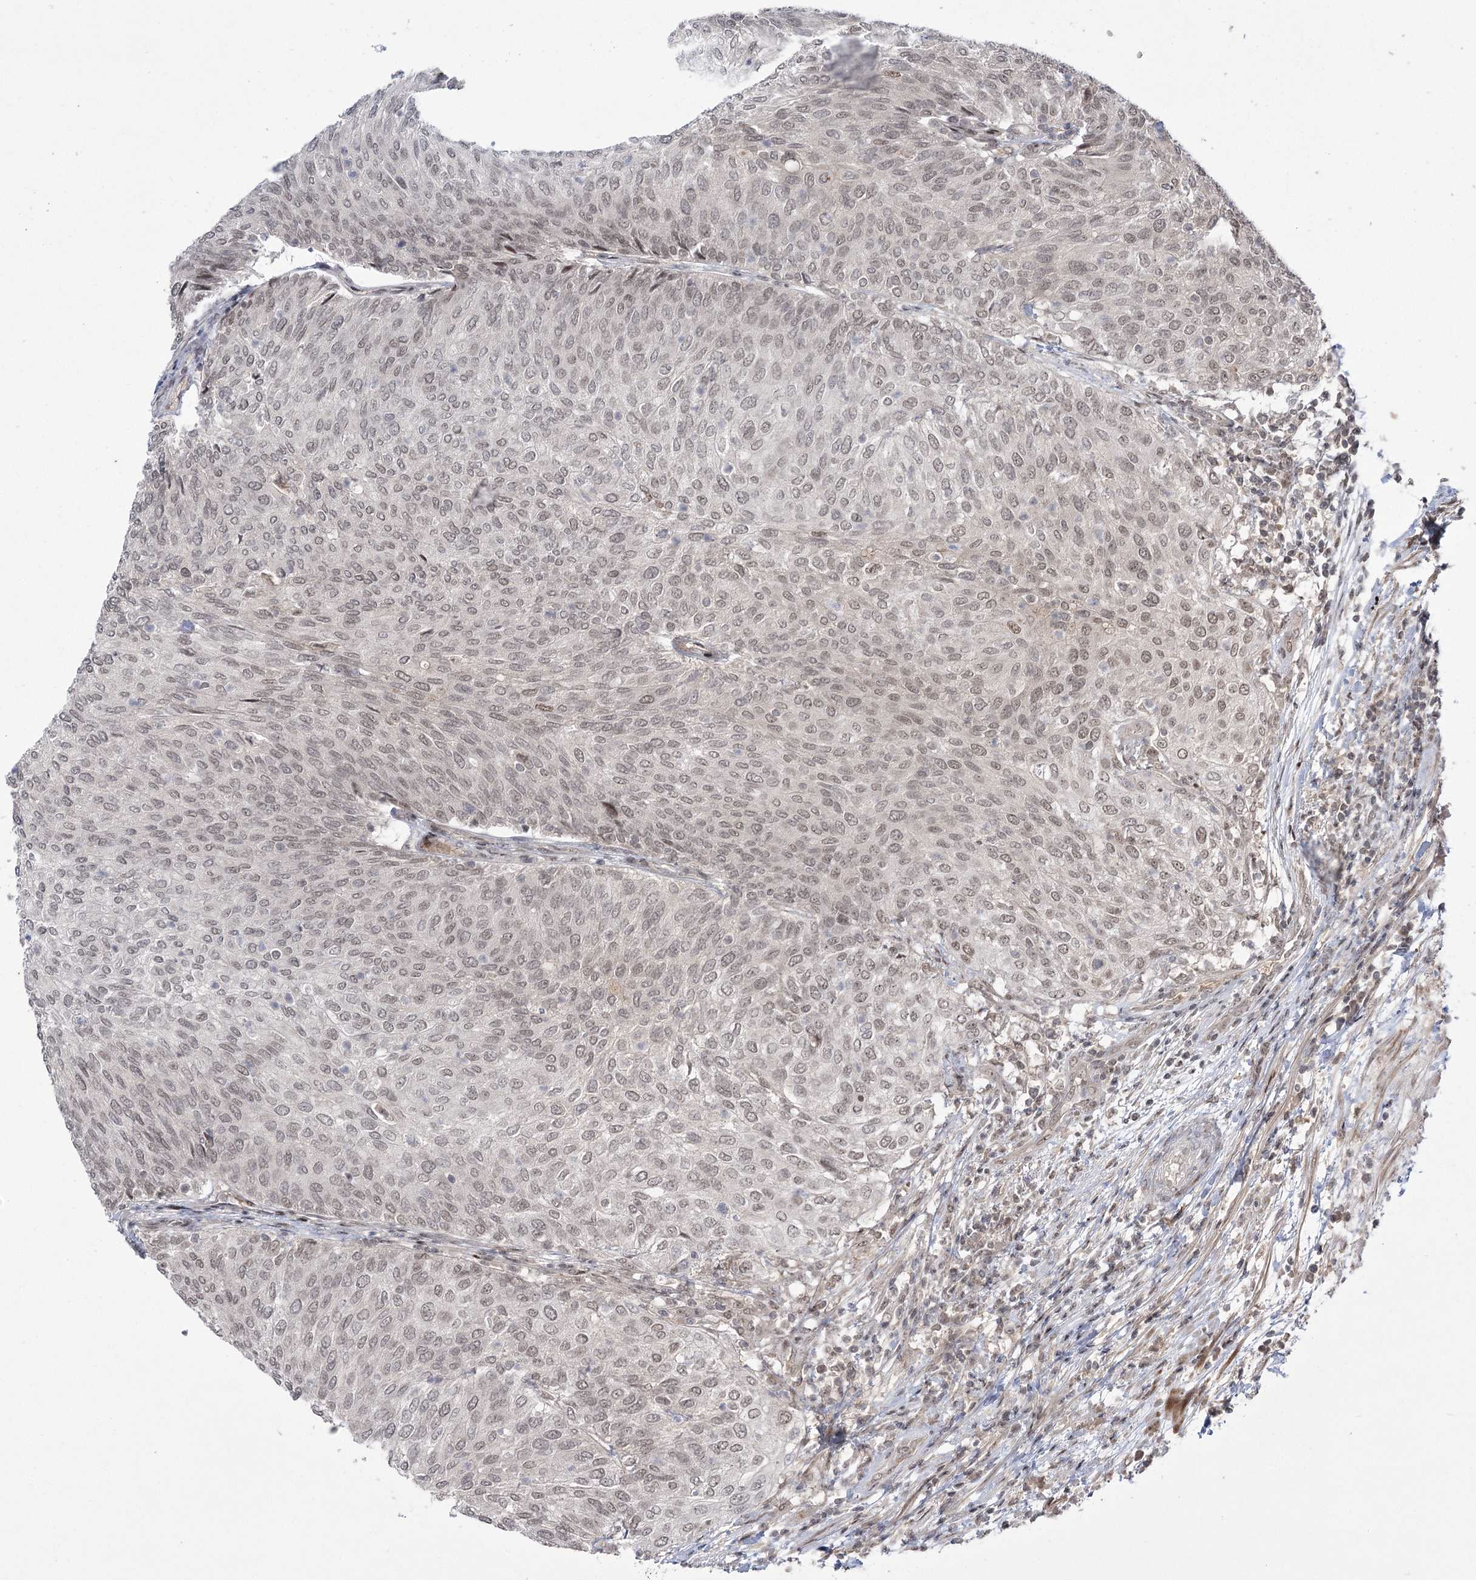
{"staining": {"intensity": "weak", "quantity": "<25%", "location": "nuclear"}, "tissue": "urothelial cancer", "cell_type": "Tumor cells", "image_type": "cancer", "snomed": [{"axis": "morphology", "description": "Urothelial carcinoma, Low grade"}, {"axis": "topography", "description": "Urinary bladder"}], "caption": "IHC image of neoplastic tissue: urothelial cancer stained with DAB (3,3'-diaminobenzidine) displays no significant protein positivity in tumor cells. The staining is performed using DAB brown chromogen with nuclei counter-stained in using hematoxylin.", "gene": "HELQ", "patient": {"sex": "female", "age": 79}}